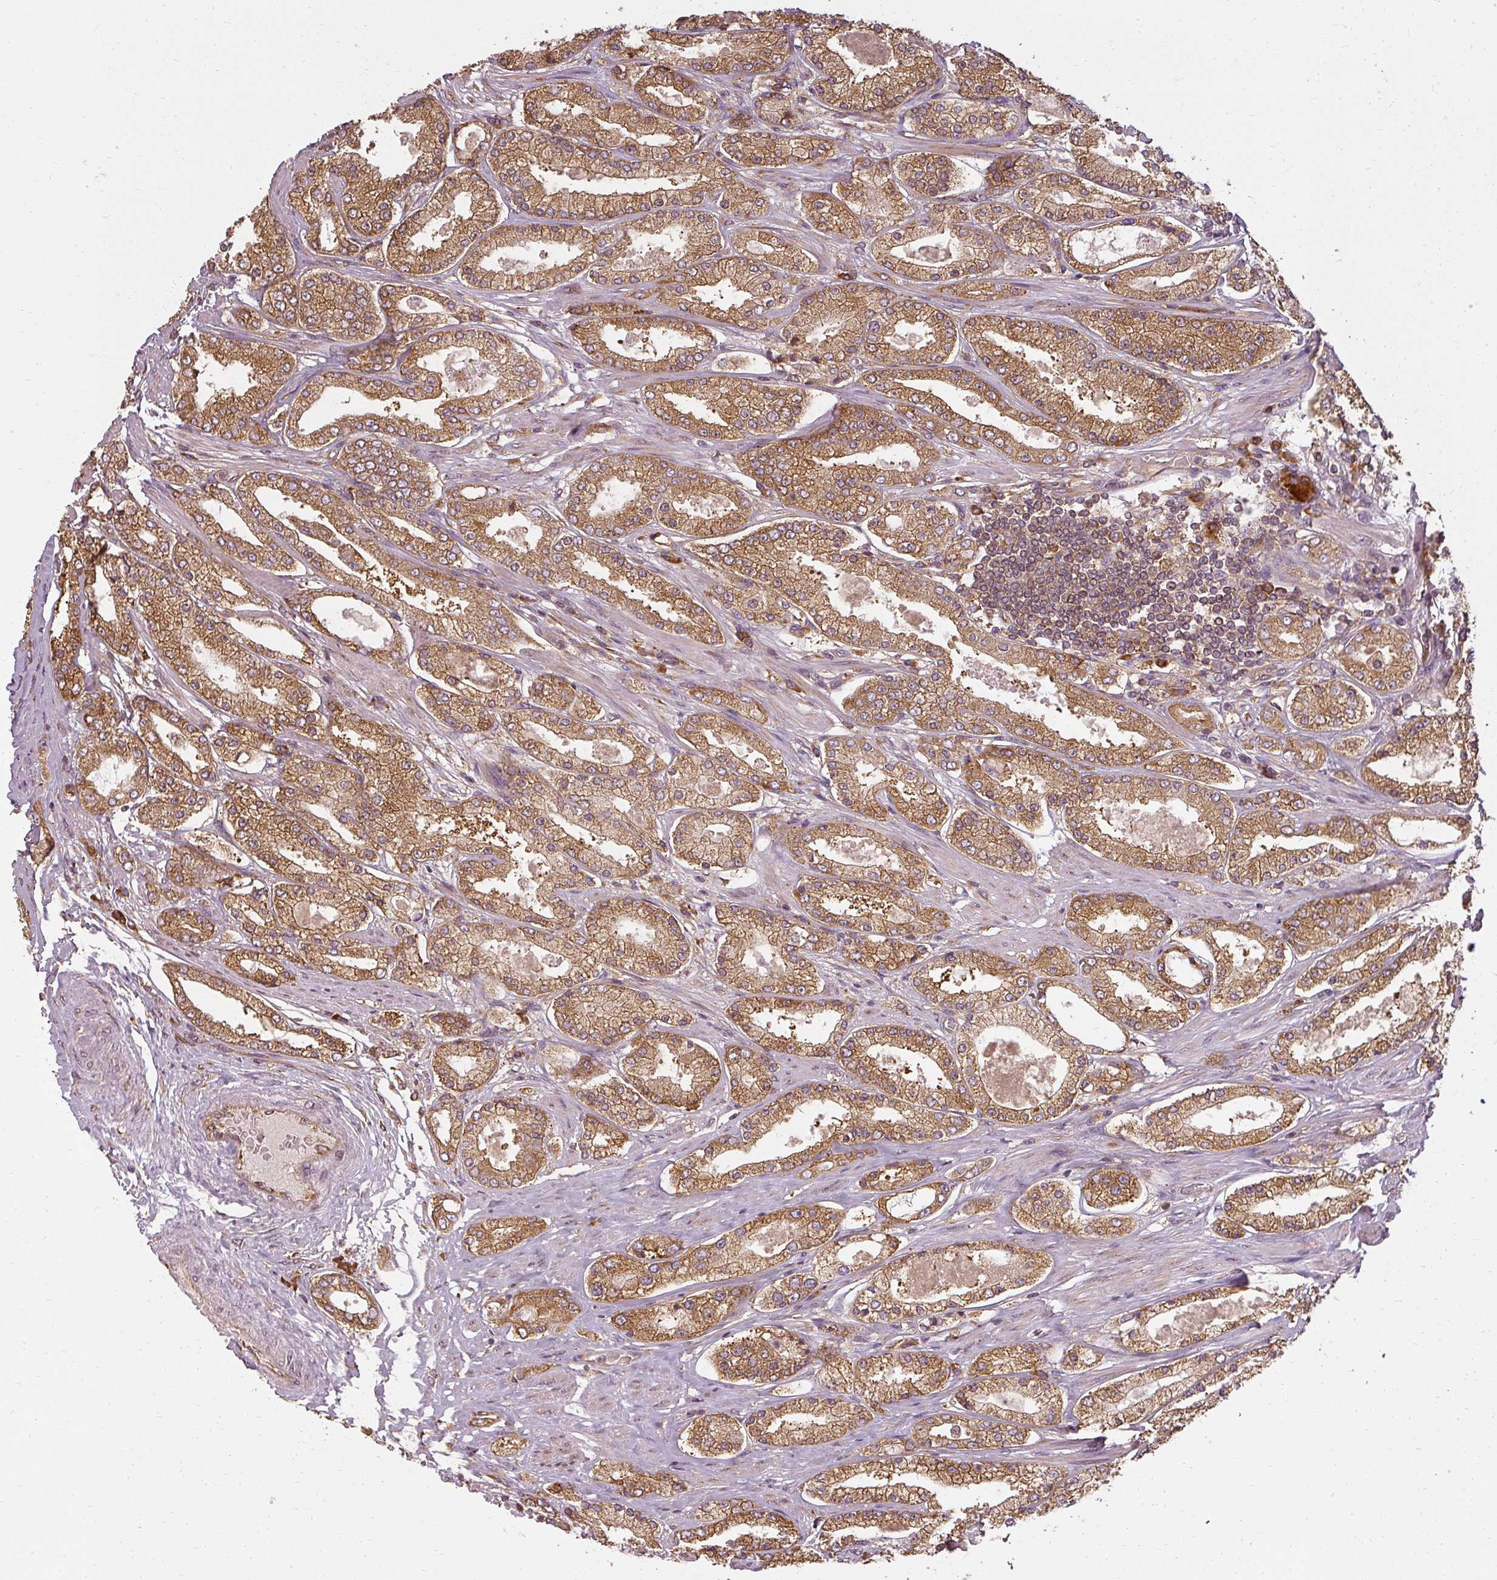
{"staining": {"intensity": "strong", "quantity": ">75%", "location": "cytoplasmic/membranous"}, "tissue": "prostate cancer", "cell_type": "Tumor cells", "image_type": "cancer", "snomed": [{"axis": "morphology", "description": "Adenocarcinoma, High grade"}, {"axis": "topography", "description": "Prostate"}], "caption": "Prostate cancer (high-grade adenocarcinoma) was stained to show a protein in brown. There is high levels of strong cytoplasmic/membranous staining in approximately >75% of tumor cells.", "gene": "RPL24", "patient": {"sex": "male", "age": 69}}